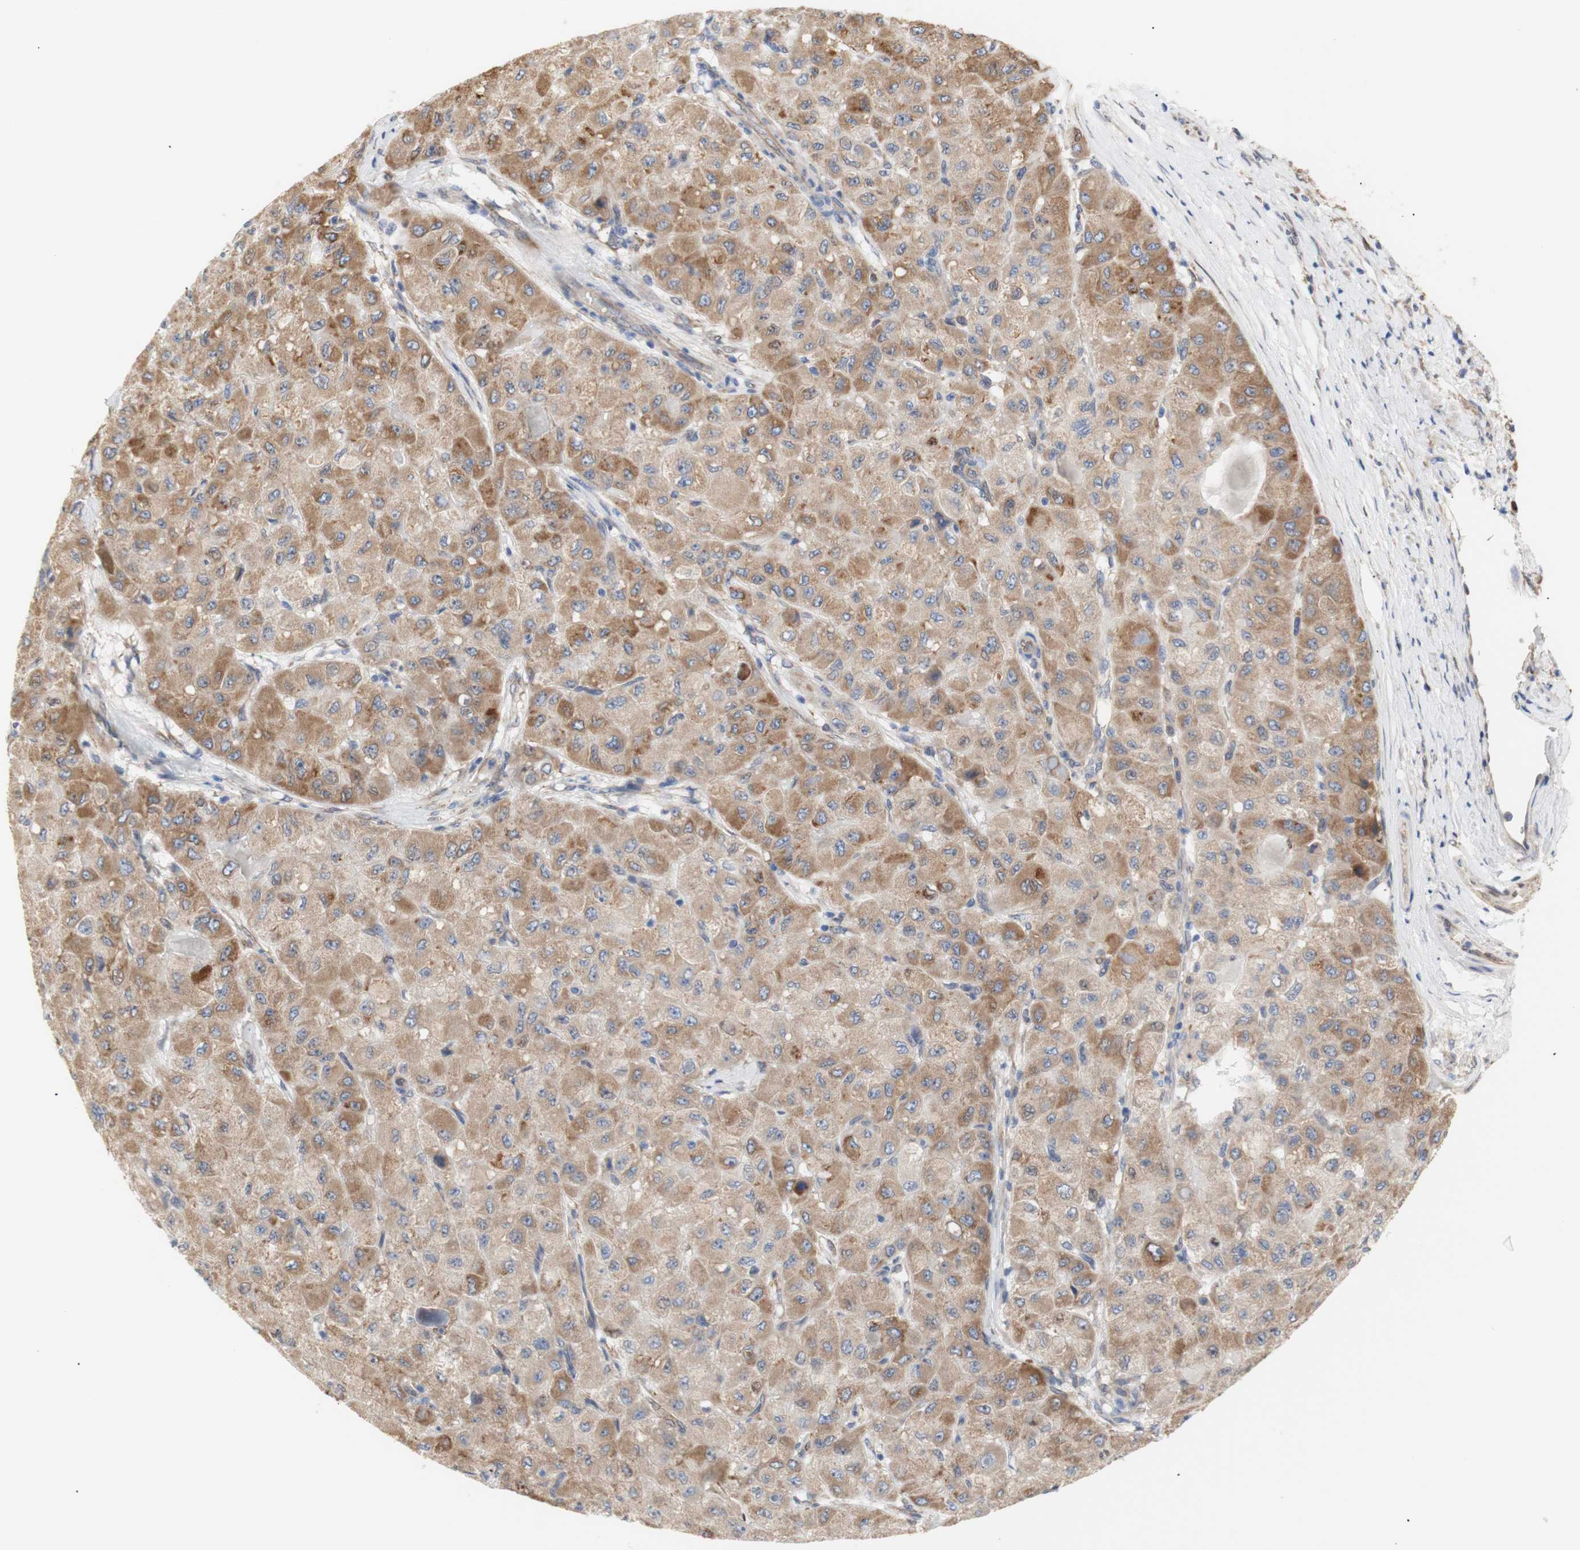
{"staining": {"intensity": "moderate", "quantity": ">75%", "location": "cytoplasmic/membranous"}, "tissue": "liver cancer", "cell_type": "Tumor cells", "image_type": "cancer", "snomed": [{"axis": "morphology", "description": "Carcinoma, Hepatocellular, NOS"}, {"axis": "topography", "description": "Liver"}], "caption": "Liver hepatocellular carcinoma tissue exhibits moderate cytoplasmic/membranous positivity in about >75% of tumor cells (IHC, brightfield microscopy, high magnification).", "gene": "ERLIN1", "patient": {"sex": "male", "age": 80}}